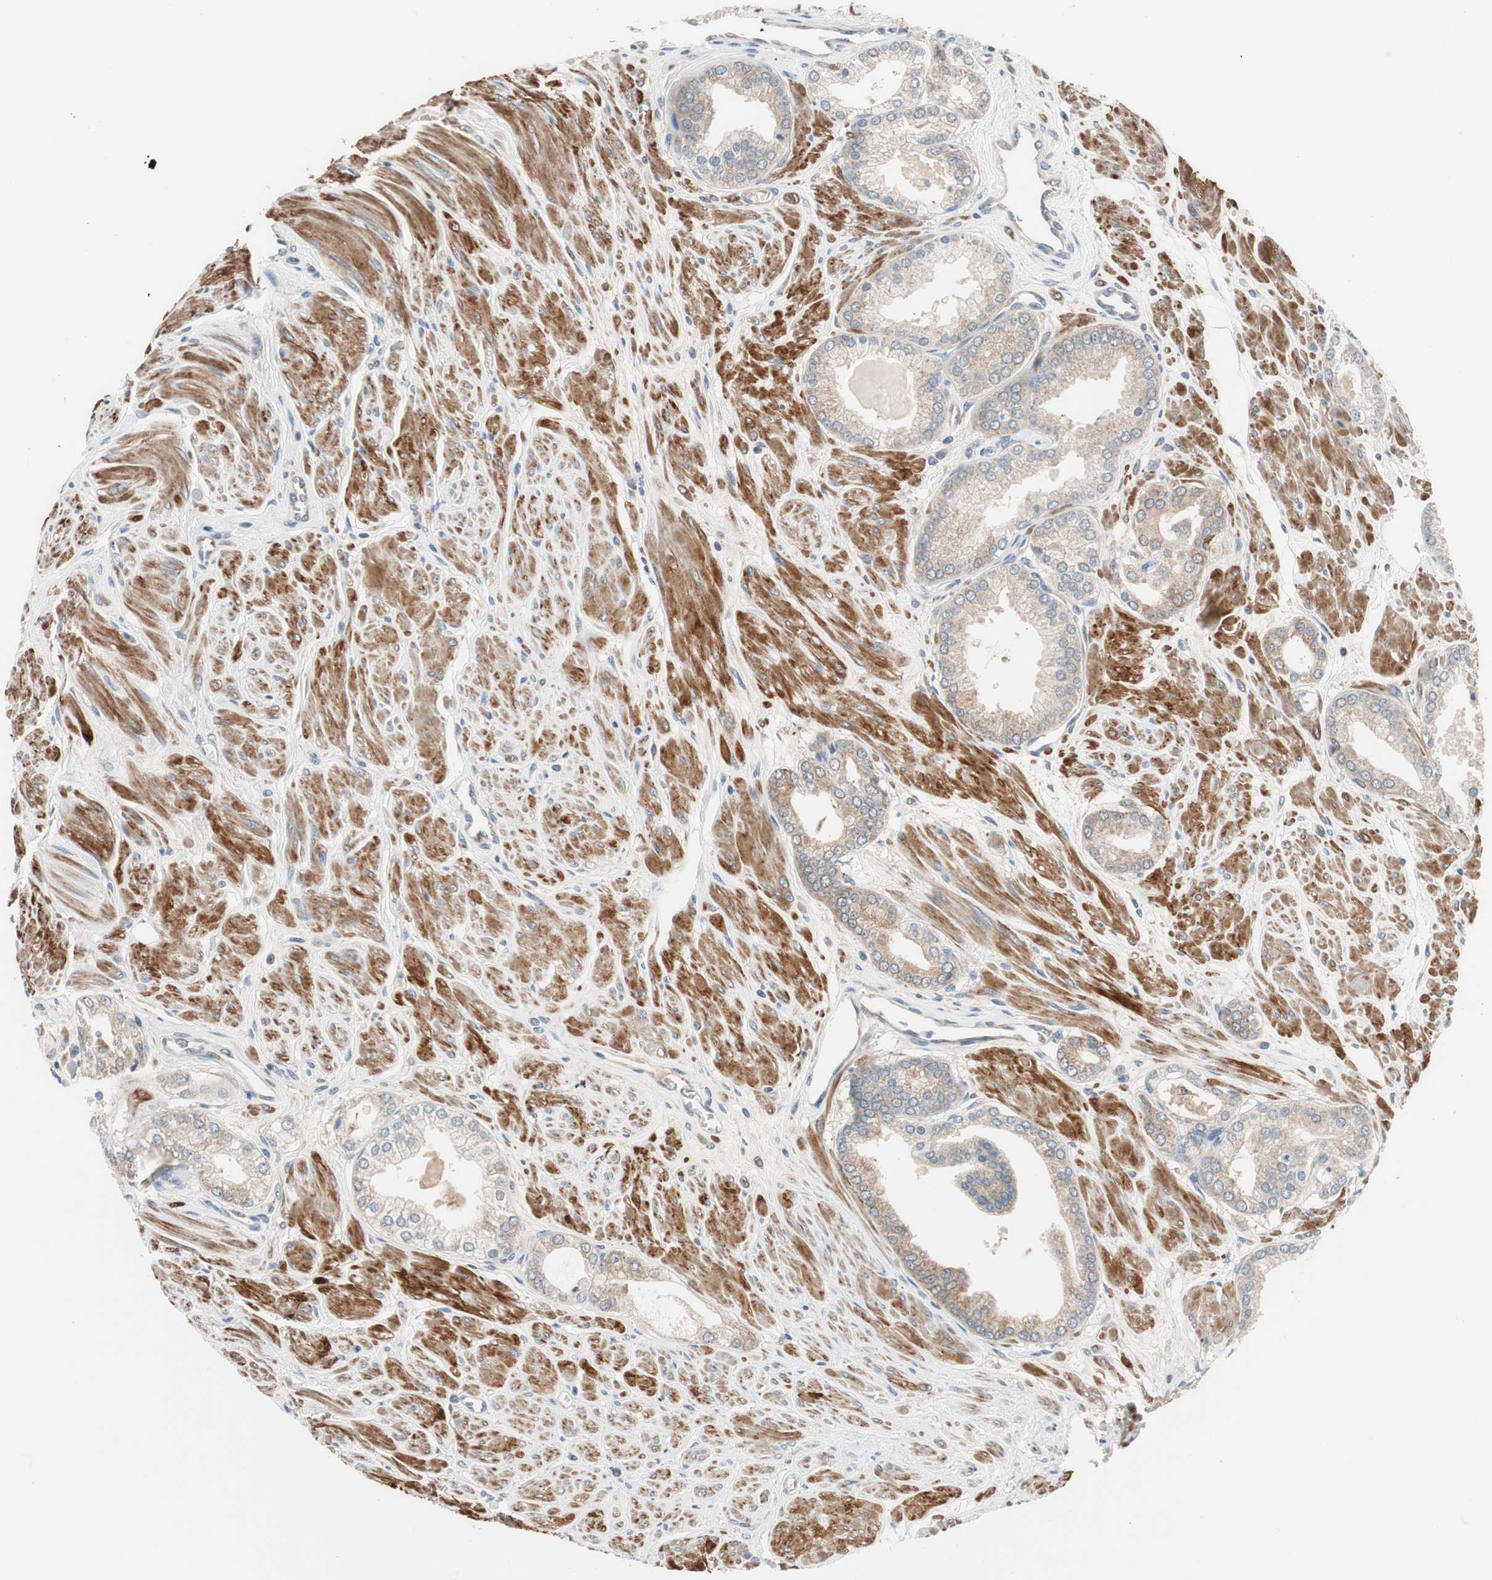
{"staining": {"intensity": "moderate", "quantity": ">75%", "location": "cytoplasmic/membranous"}, "tissue": "prostate cancer", "cell_type": "Tumor cells", "image_type": "cancer", "snomed": [{"axis": "morphology", "description": "Adenocarcinoma, High grade"}, {"axis": "topography", "description": "Prostate"}], "caption": "IHC micrograph of neoplastic tissue: prostate cancer stained using immunohistochemistry (IHC) shows medium levels of moderate protein expression localized specifically in the cytoplasmic/membranous of tumor cells, appearing as a cytoplasmic/membranous brown color.", "gene": "HMBS", "patient": {"sex": "male", "age": 61}}